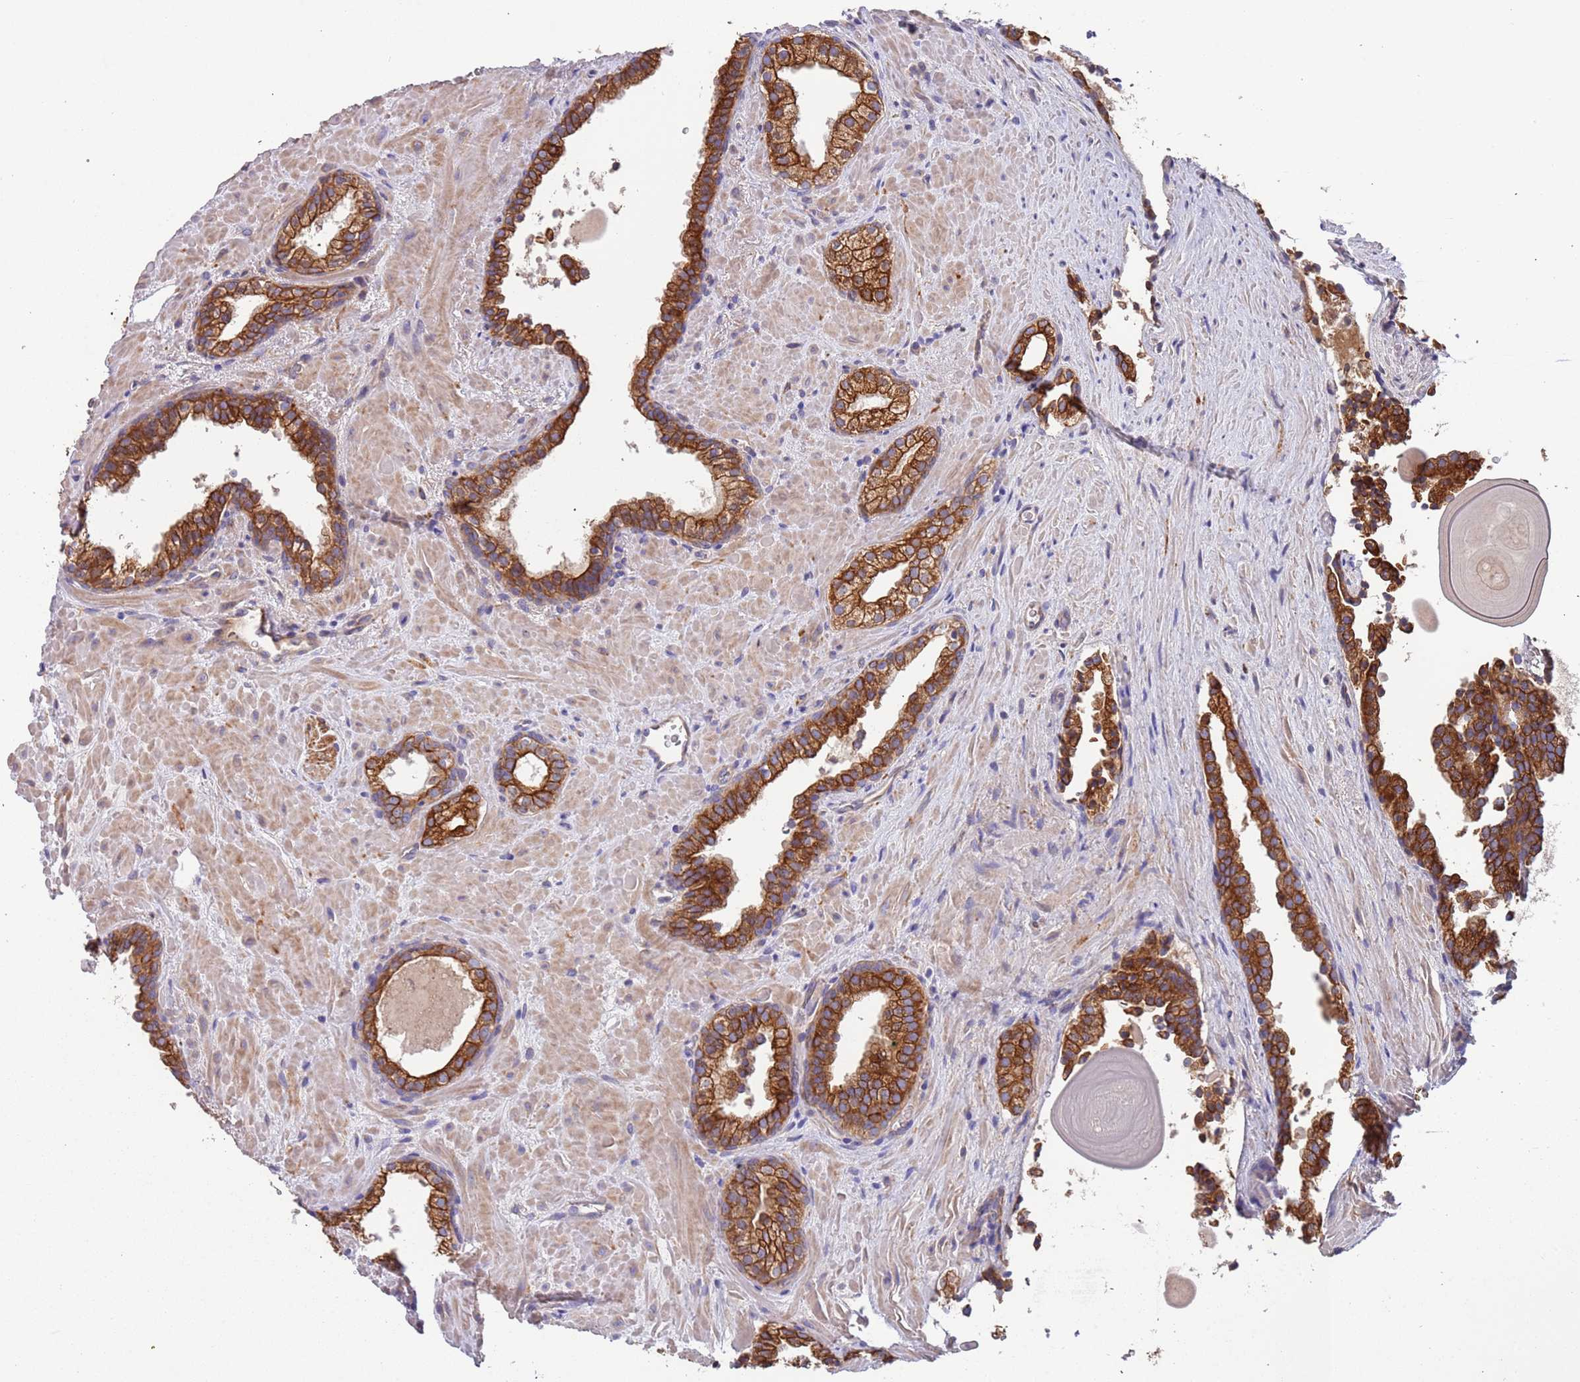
{"staining": {"intensity": "moderate", "quantity": ">75%", "location": "cytoplasmic/membranous"}, "tissue": "prostate cancer", "cell_type": "Tumor cells", "image_type": "cancer", "snomed": [{"axis": "morphology", "description": "Adenocarcinoma, High grade"}, {"axis": "topography", "description": "Prostate"}], "caption": "Prostate cancer (adenocarcinoma (high-grade)) stained with immunohistochemistry (IHC) demonstrates moderate cytoplasmic/membranous expression in approximately >75% of tumor cells.", "gene": "LAMB4", "patient": {"sex": "male", "age": 66}}